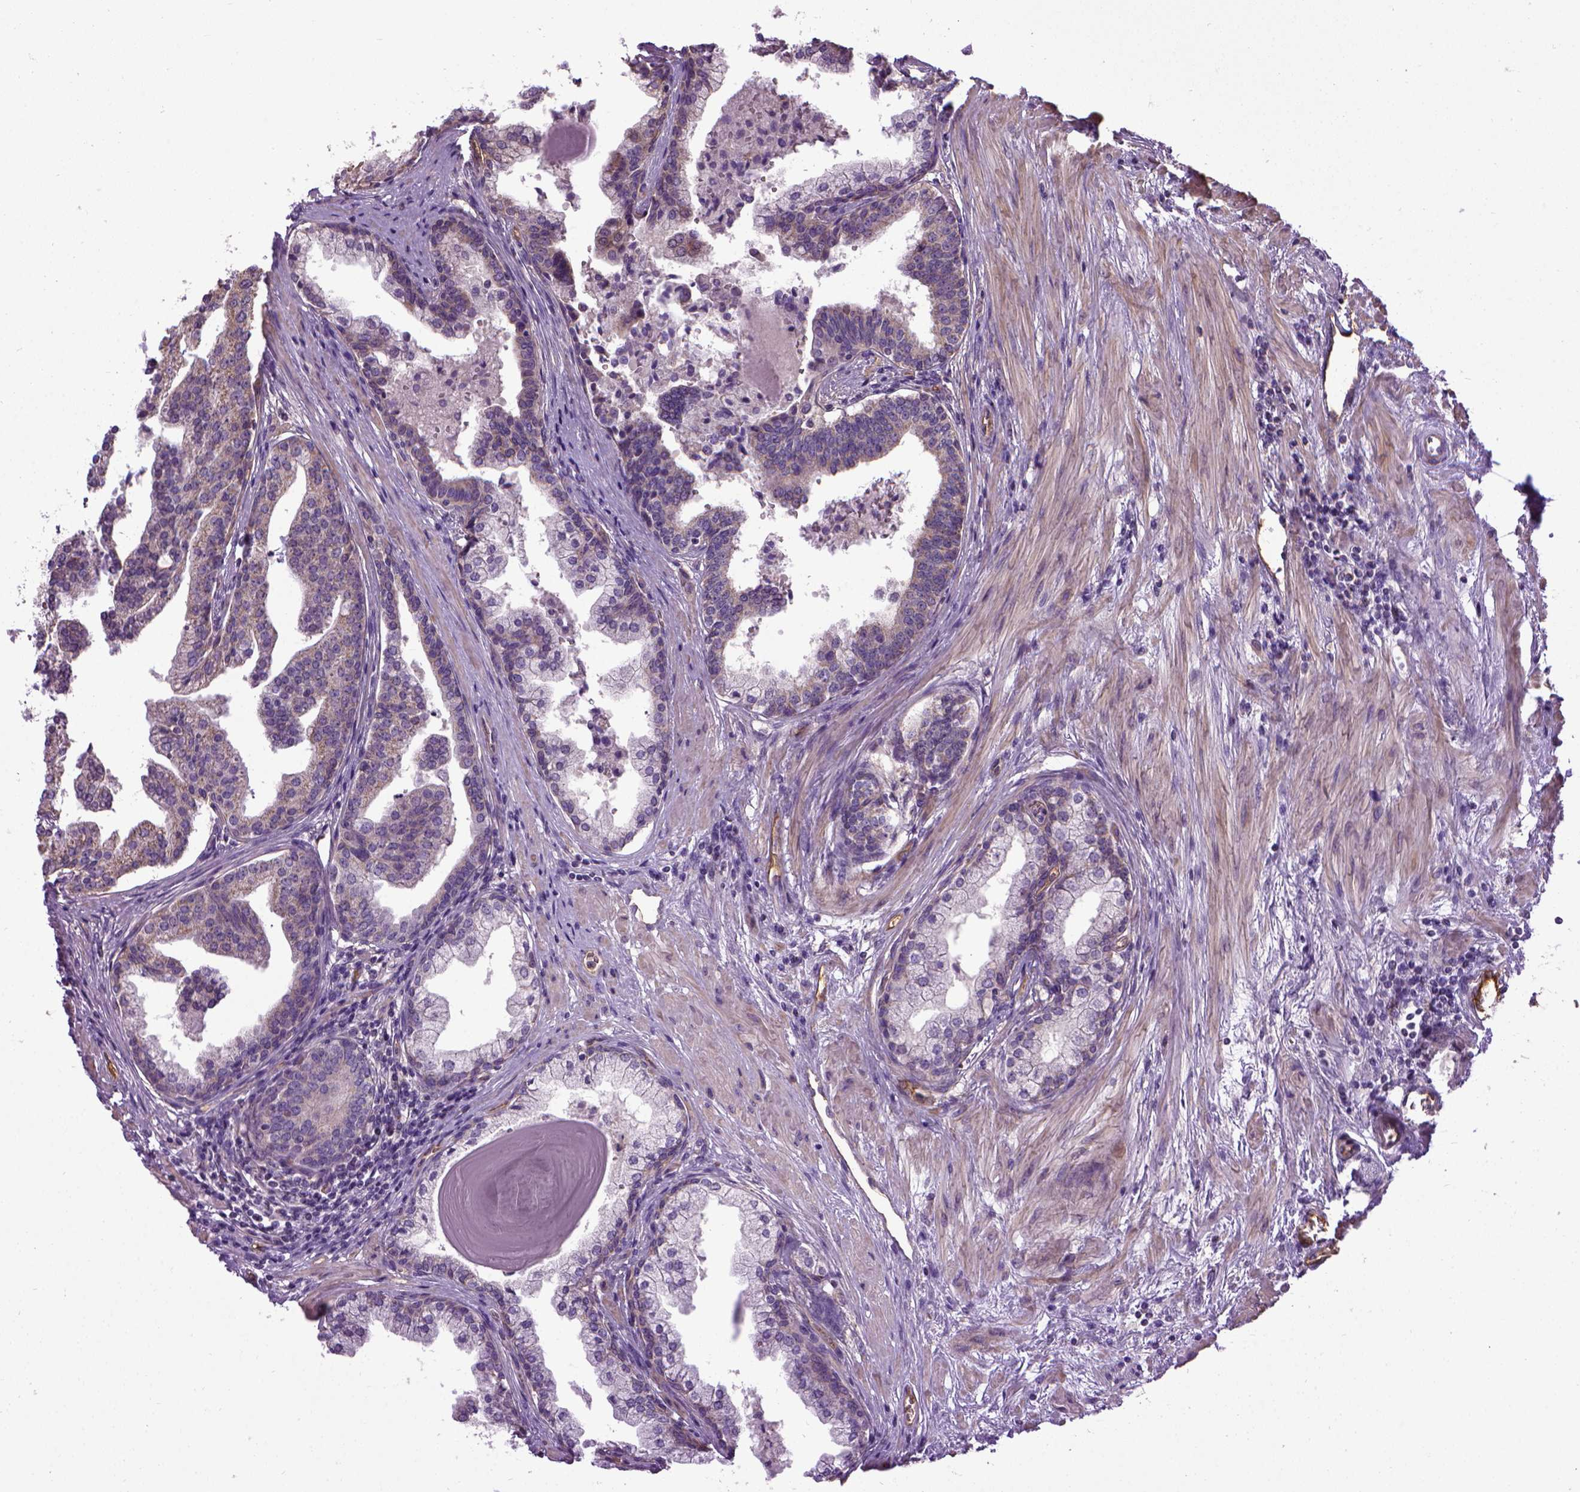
{"staining": {"intensity": "weak", "quantity": "<25%", "location": "cytoplasmic/membranous"}, "tissue": "prostate cancer", "cell_type": "Tumor cells", "image_type": "cancer", "snomed": [{"axis": "morphology", "description": "Adenocarcinoma, NOS"}, {"axis": "topography", "description": "Prostate and seminal vesicle, NOS"}, {"axis": "topography", "description": "Prostate"}], "caption": "Tumor cells are negative for brown protein staining in prostate cancer (adenocarcinoma).", "gene": "ENG", "patient": {"sex": "male", "age": 44}}